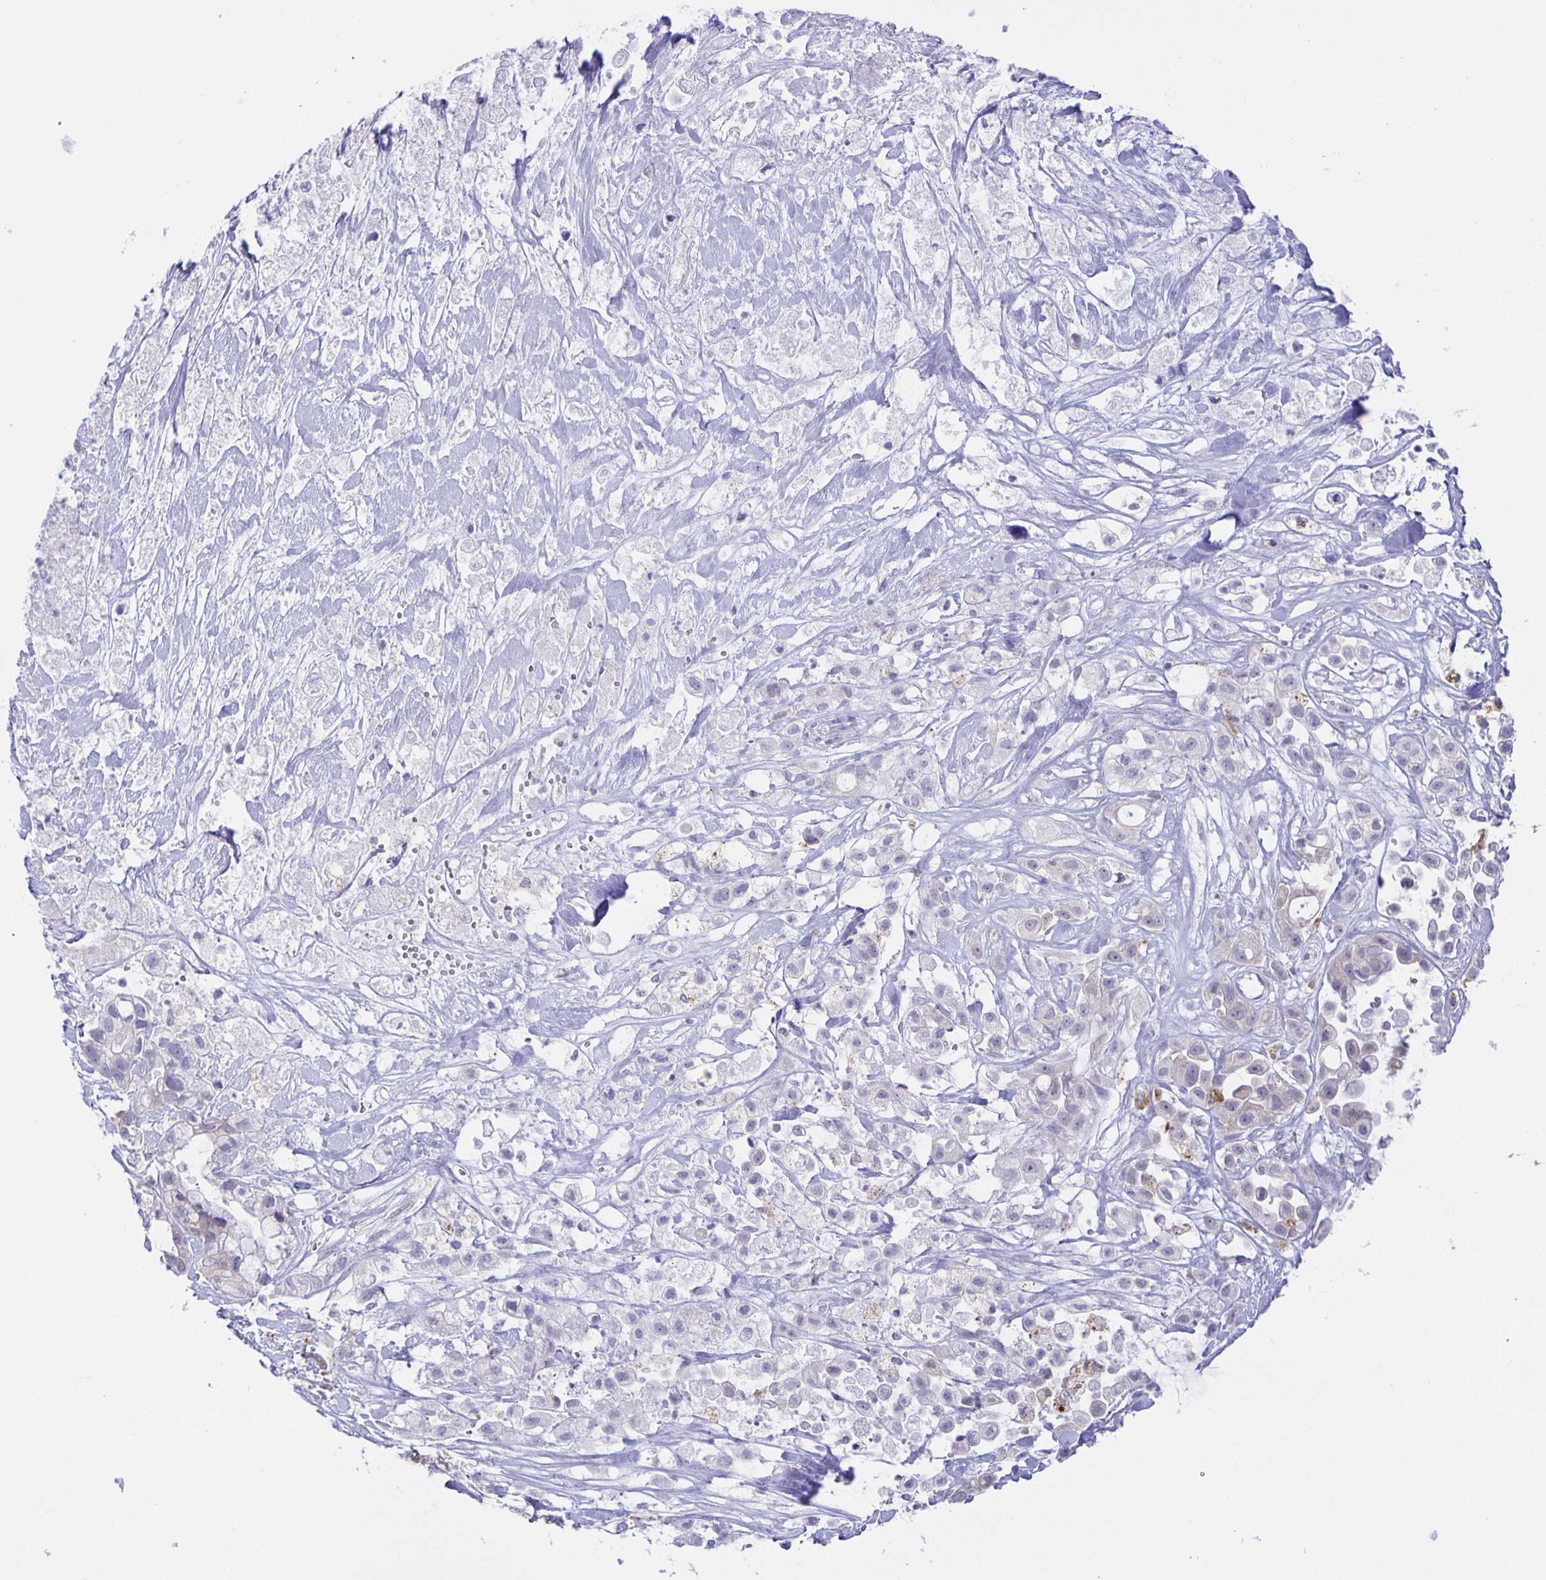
{"staining": {"intensity": "negative", "quantity": "none", "location": "none"}, "tissue": "pancreatic cancer", "cell_type": "Tumor cells", "image_type": "cancer", "snomed": [{"axis": "morphology", "description": "Adenocarcinoma, NOS"}, {"axis": "topography", "description": "Pancreas"}], "caption": "DAB immunohistochemical staining of human pancreatic cancer demonstrates no significant staining in tumor cells. (DAB (3,3'-diaminobenzidine) immunohistochemistry (IHC) with hematoxylin counter stain).", "gene": "LIPA", "patient": {"sex": "male", "age": 44}}